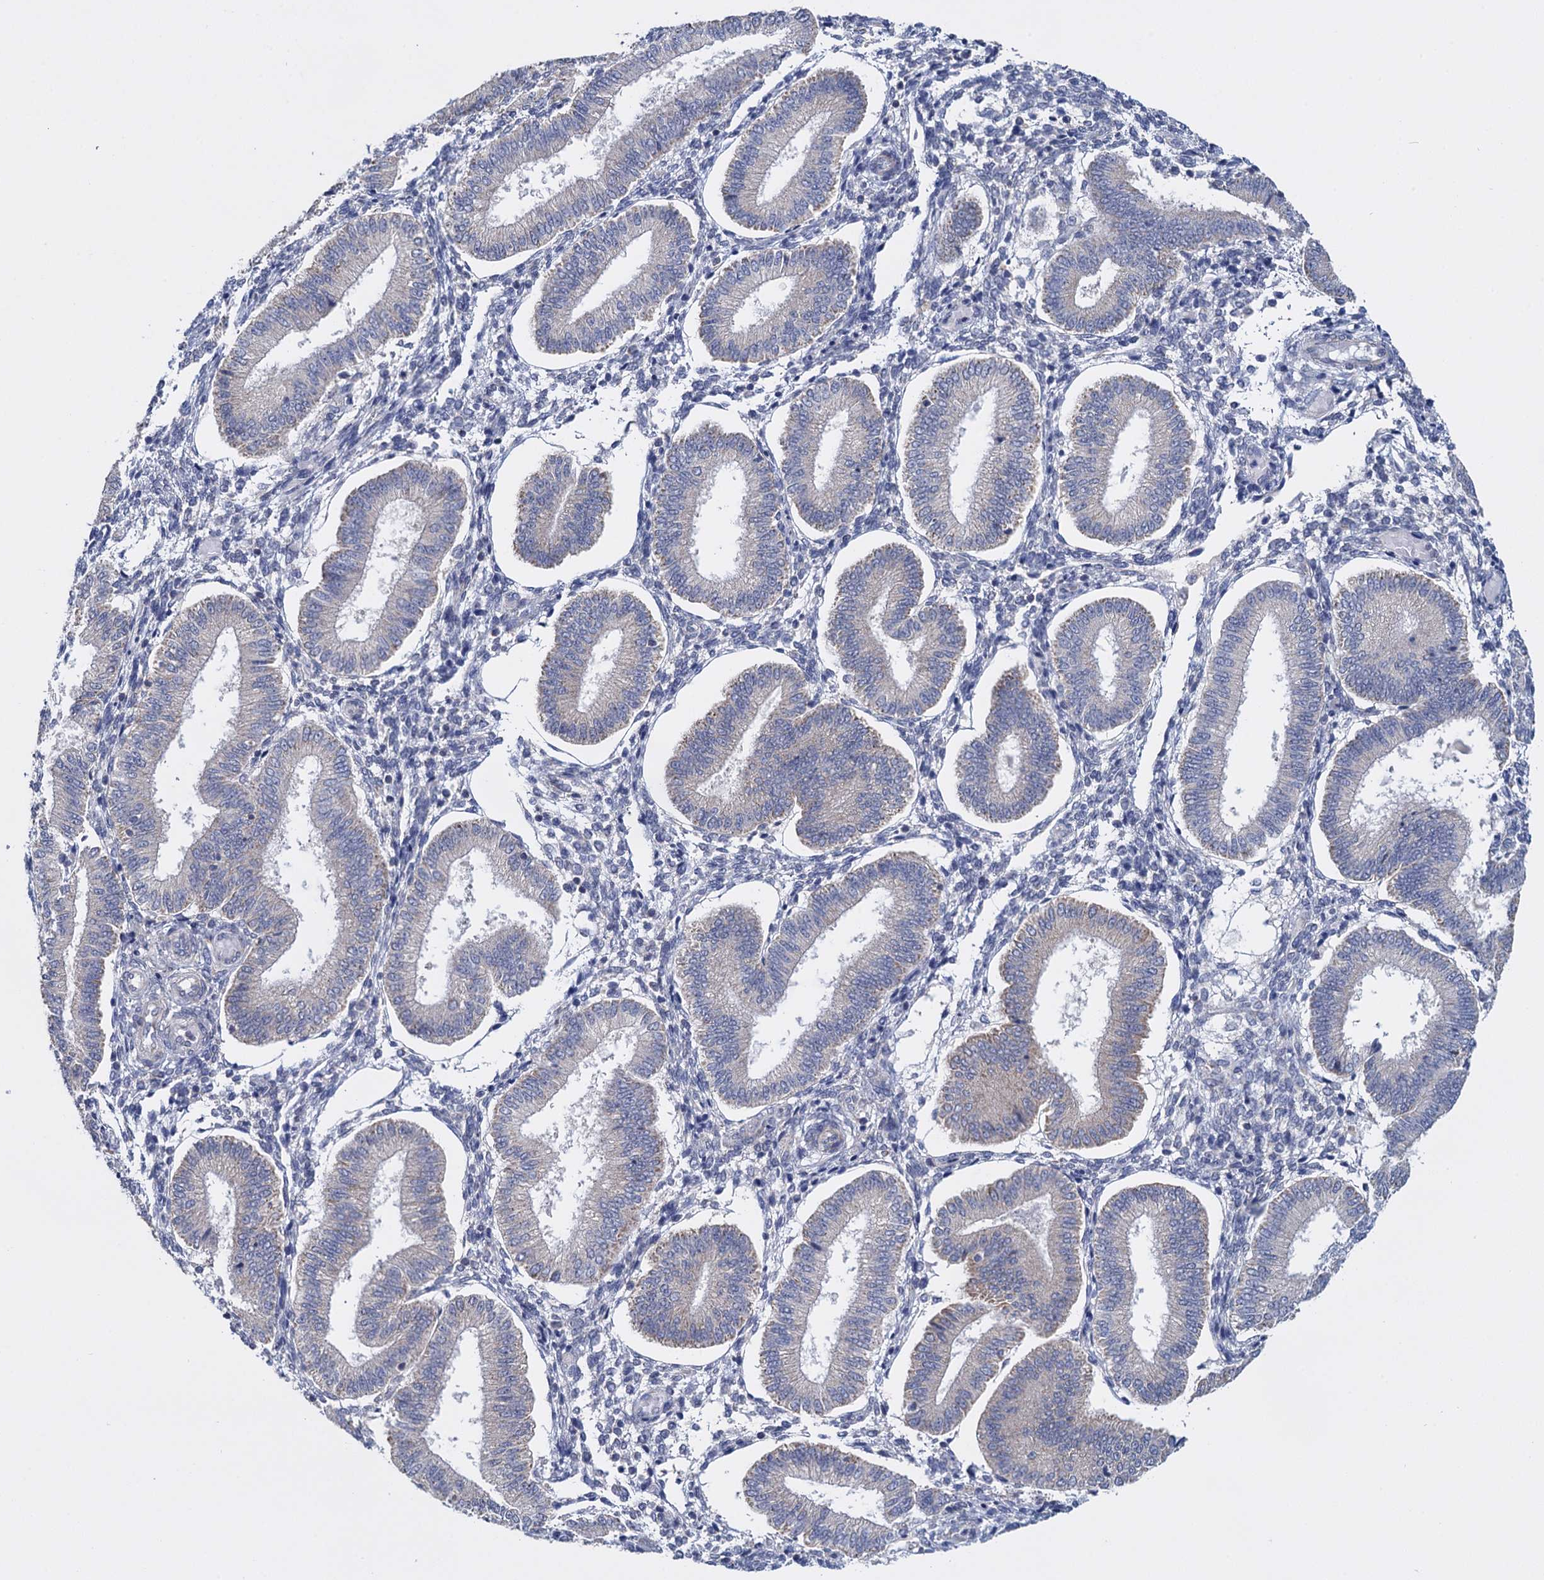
{"staining": {"intensity": "negative", "quantity": "none", "location": "none"}, "tissue": "endometrium", "cell_type": "Cells in endometrial stroma", "image_type": "normal", "snomed": [{"axis": "morphology", "description": "Normal tissue, NOS"}, {"axis": "topography", "description": "Endometrium"}], "caption": "Protein analysis of benign endometrium reveals no significant staining in cells in endometrial stroma. The staining is performed using DAB (3,3'-diaminobenzidine) brown chromogen with nuclei counter-stained in using hematoxylin.", "gene": "GSTM2", "patient": {"sex": "female", "age": 39}}